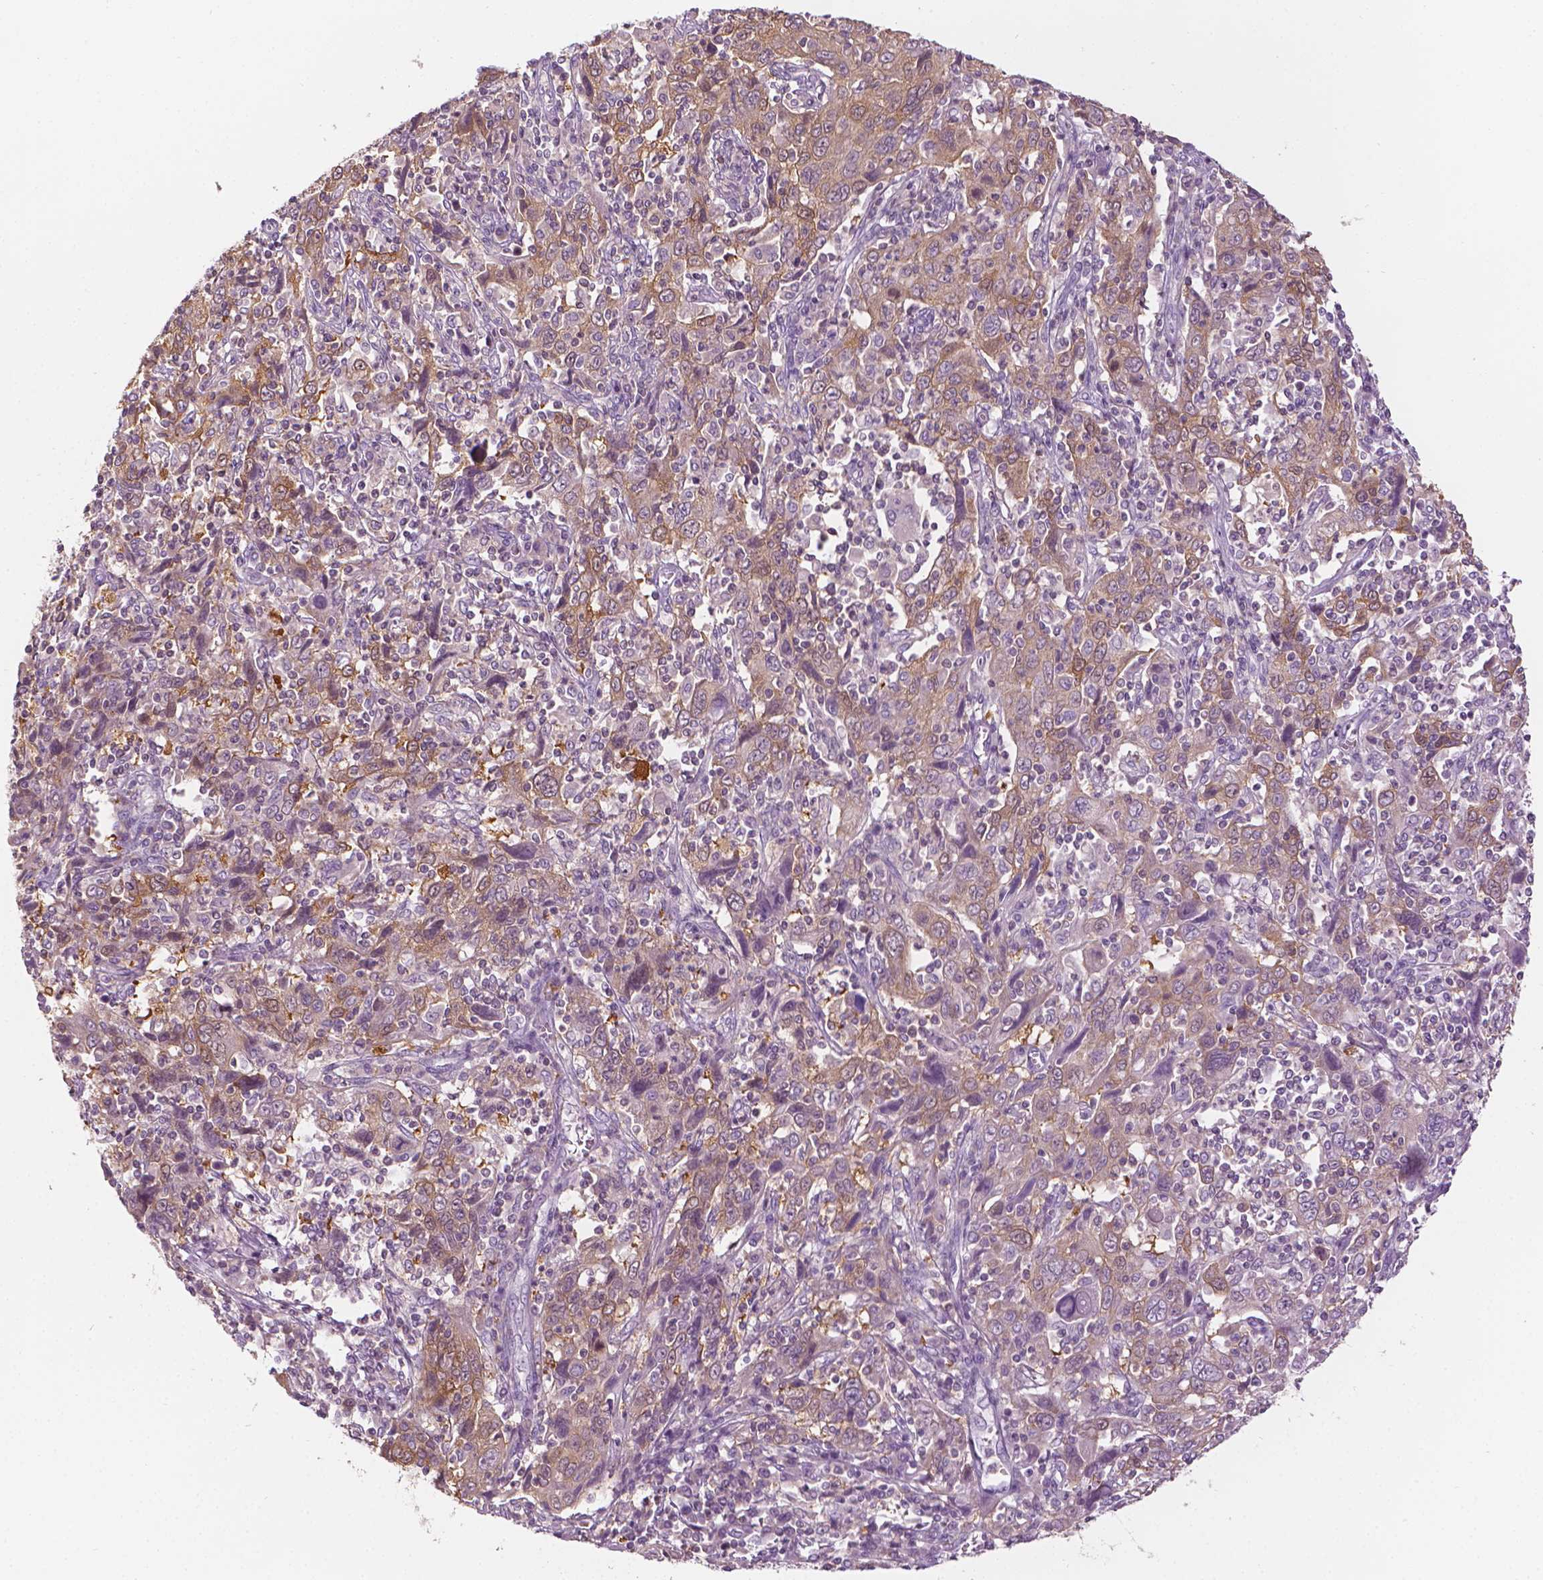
{"staining": {"intensity": "weak", "quantity": "25%-75%", "location": "cytoplasmic/membranous"}, "tissue": "cervical cancer", "cell_type": "Tumor cells", "image_type": "cancer", "snomed": [{"axis": "morphology", "description": "Squamous cell carcinoma, NOS"}, {"axis": "topography", "description": "Cervix"}], "caption": "Tumor cells reveal low levels of weak cytoplasmic/membranous positivity in about 25%-75% of cells in cervical cancer (squamous cell carcinoma).", "gene": "SHMT1", "patient": {"sex": "female", "age": 46}}